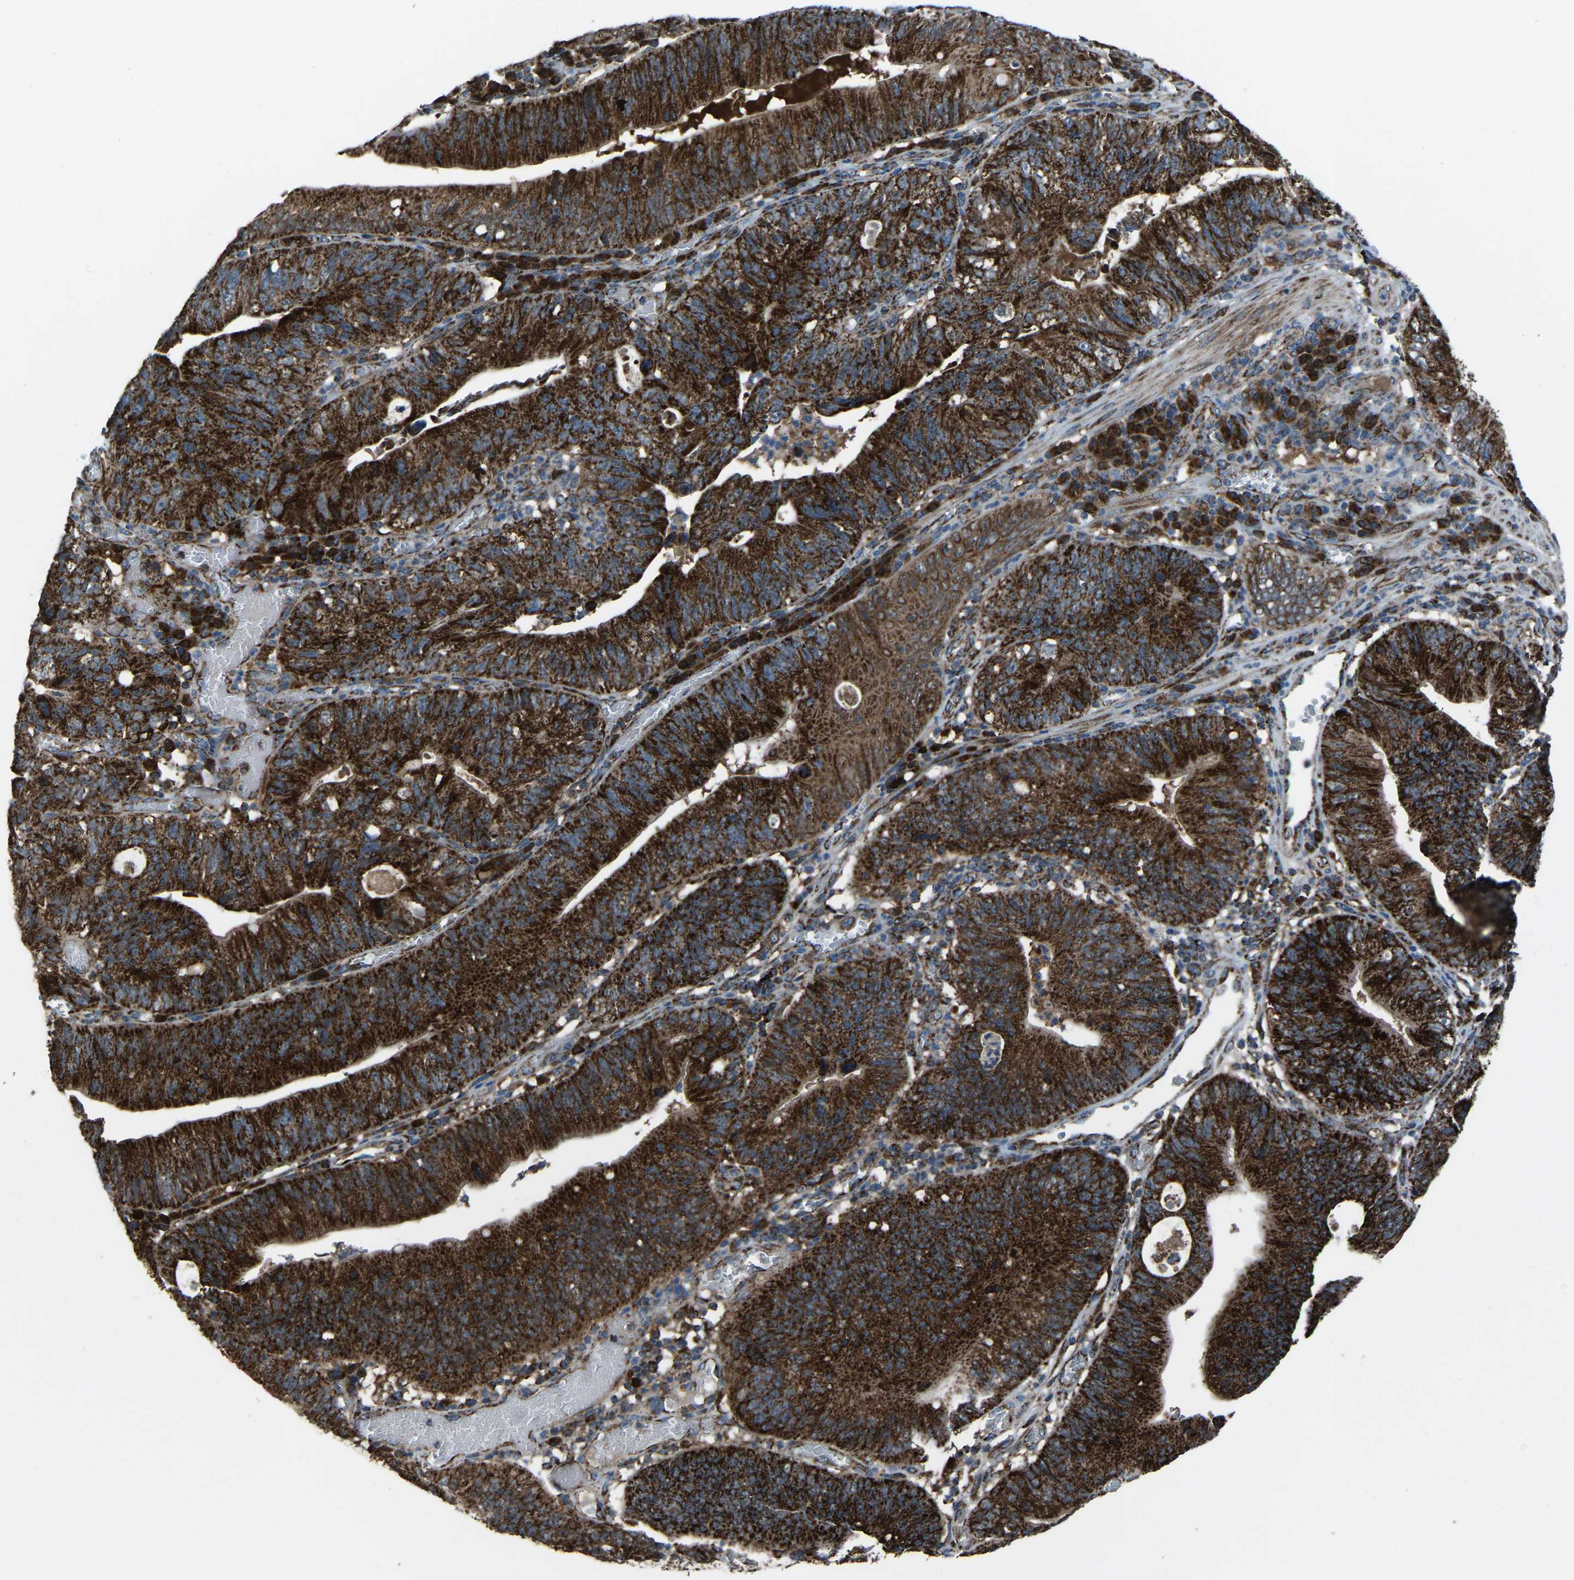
{"staining": {"intensity": "strong", "quantity": ">75%", "location": "cytoplasmic/membranous"}, "tissue": "stomach cancer", "cell_type": "Tumor cells", "image_type": "cancer", "snomed": [{"axis": "morphology", "description": "Adenocarcinoma, NOS"}, {"axis": "topography", "description": "Stomach"}], "caption": "Immunohistochemical staining of human stomach cancer shows high levels of strong cytoplasmic/membranous expression in approximately >75% of tumor cells. Nuclei are stained in blue.", "gene": "AKR1A1", "patient": {"sex": "male", "age": 59}}